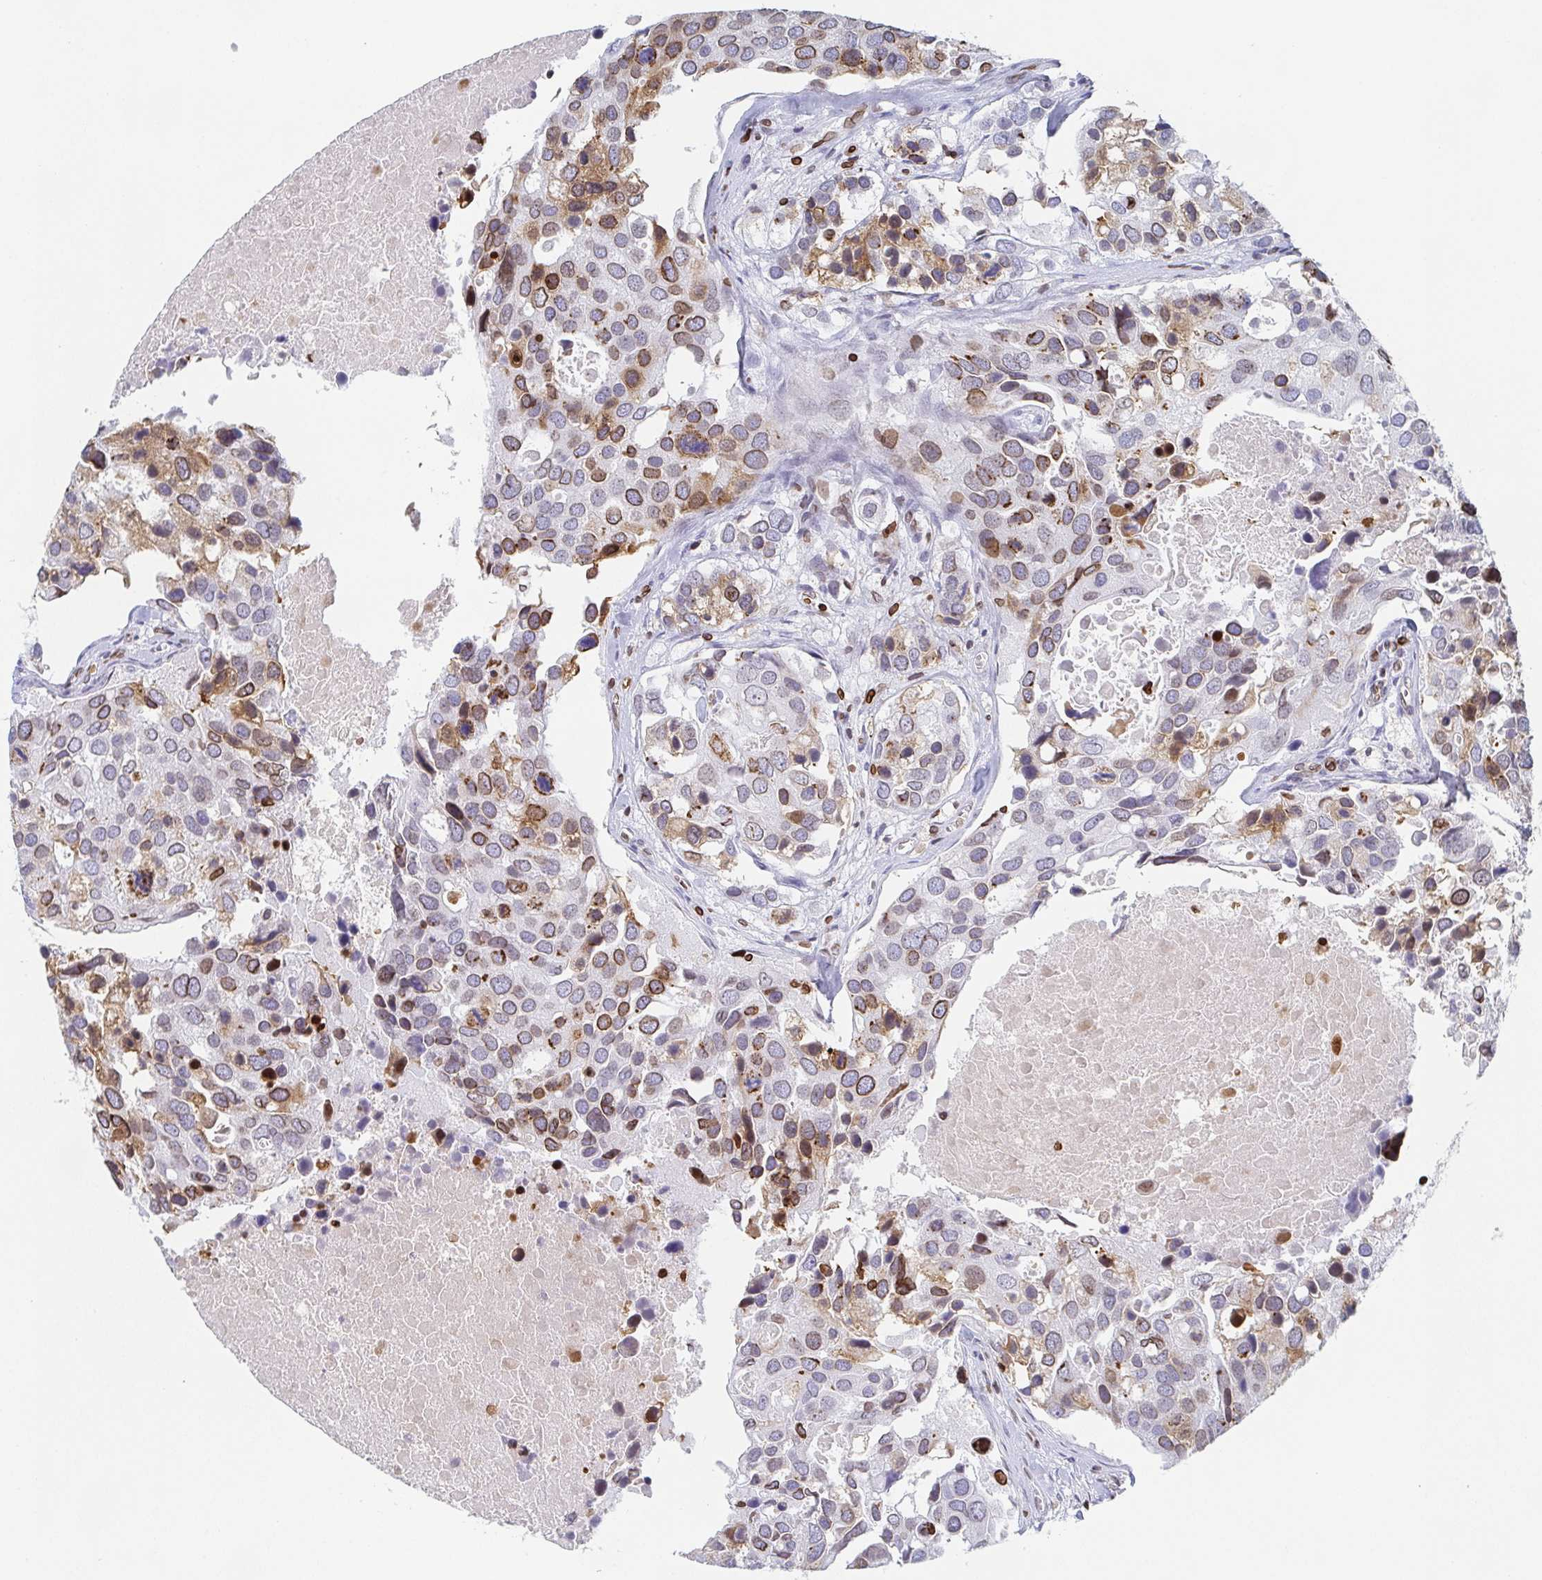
{"staining": {"intensity": "moderate", "quantity": "25%-75%", "location": "cytoplasmic/membranous,nuclear"}, "tissue": "breast cancer", "cell_type": "Tumor cells", "image_type": "cancer", "snomed": [{"axis": "morphology", "description": "Duct carcinoma"}, {"axis": "topography", "description": "Breast"}], "caption": "Immunohistochemical staining of breast cancer reveals medium levels of moderate cytoplasmic/membranous and nuclear positivity in approximately 25%-75% of tumor cells. (DAB IHC, brown staining for protein, blue staining for nuclei).", "gene": "BTBD7", "patient": {"sex": "female", "age": 83}}